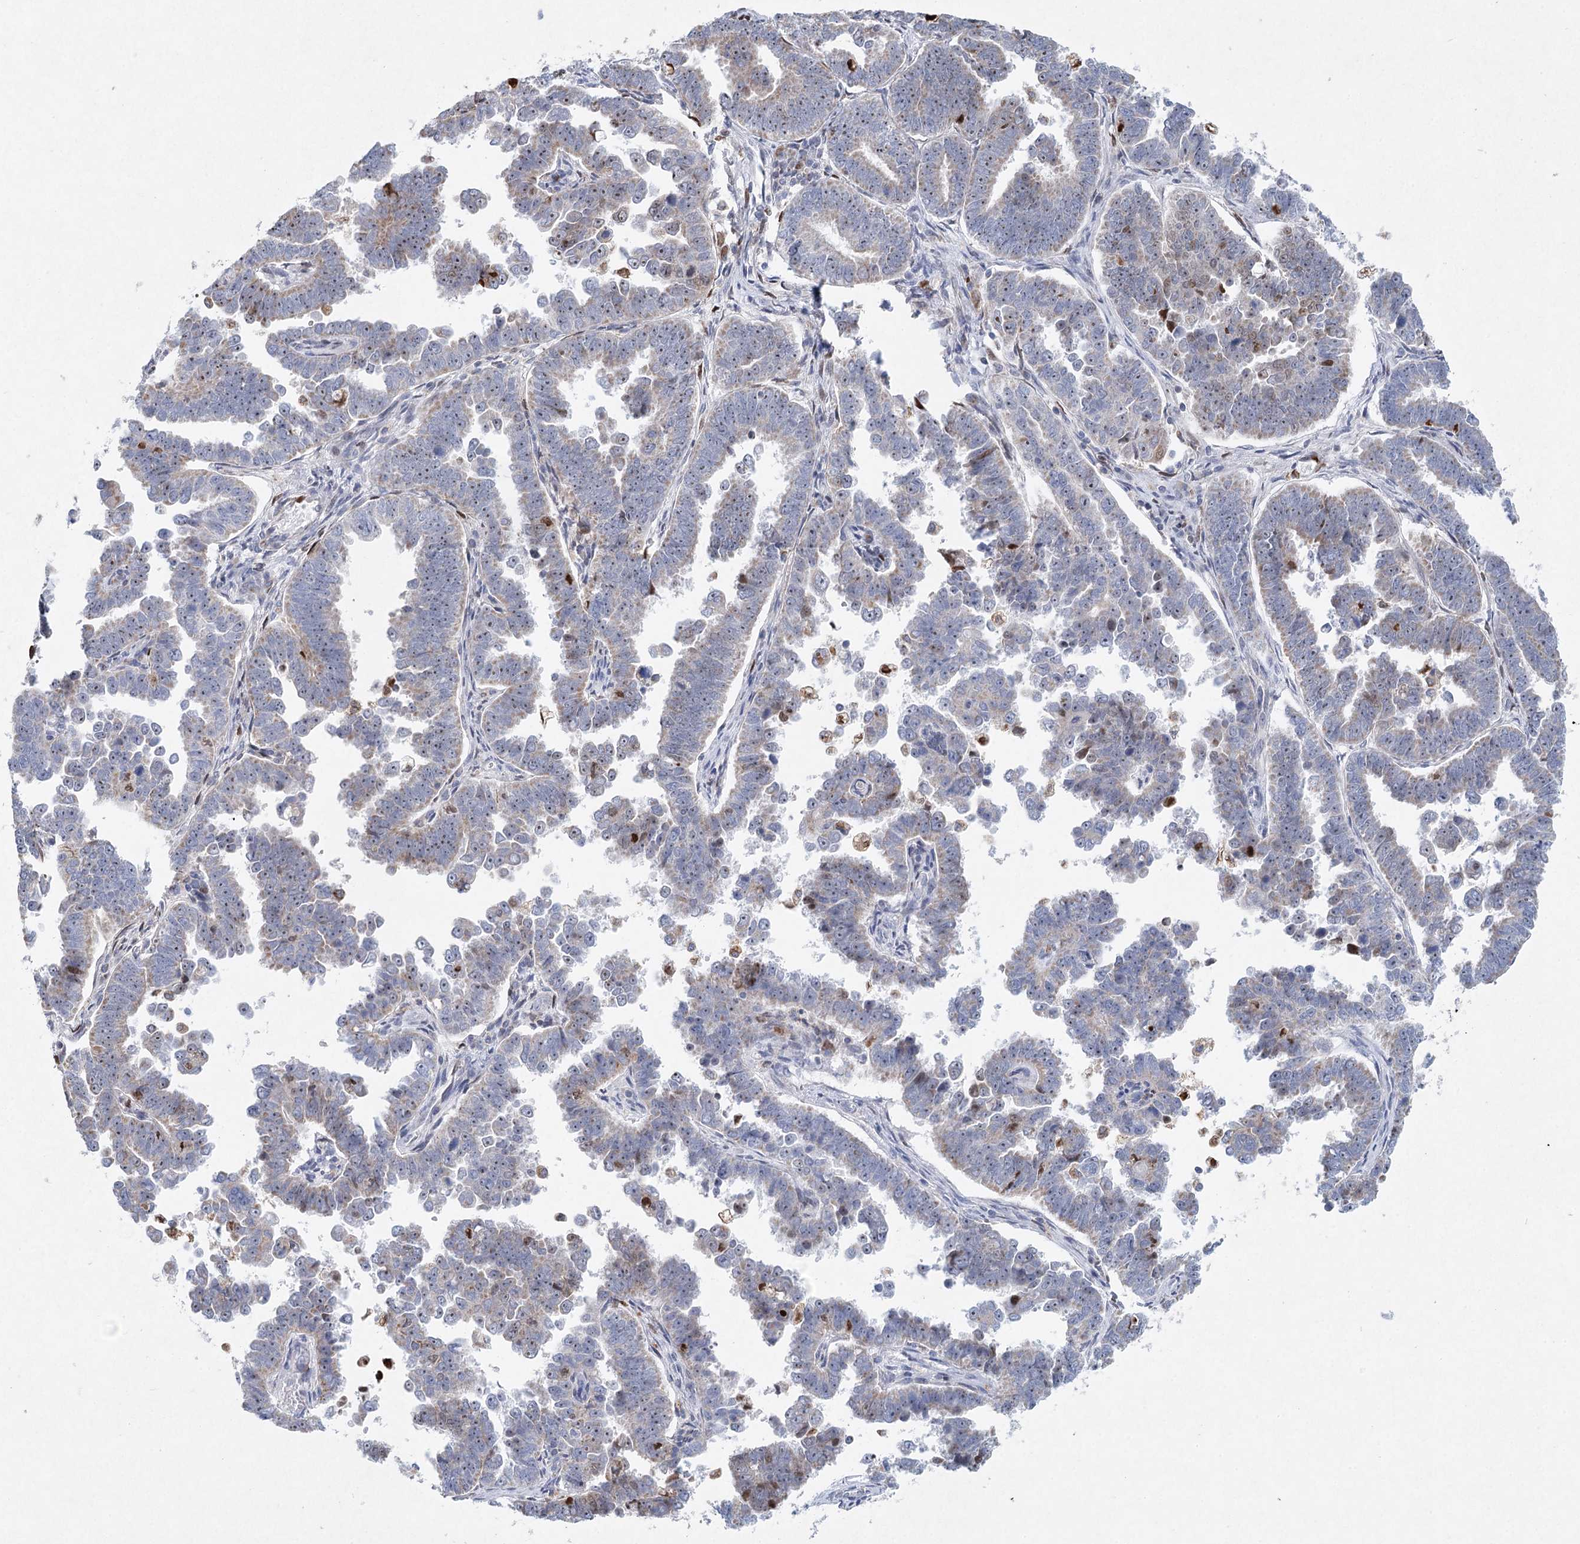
{"staining": {"intensity": "weak", "quantity": "<25%", "location": "cytoplasmic/membranous"}, "tissue": "endometrial cancer", "cell_type": "Tumor cells", "image_type": "cancer", "snomed": [{"axis": "morphology", "description": "Adenocarcinoma, NOS"}, {"axis": "topography", "description": "Endometrium"}], "caption": "High magnification brightfield microscopy of endometrial cancer (adenocarcinoma) stained with DAB (brown) and counterstained with hematoxylin (blue): tumor cells show no significant expression.", "gene": "XPO6", "patient": {"sex": "female", "age": 75}}